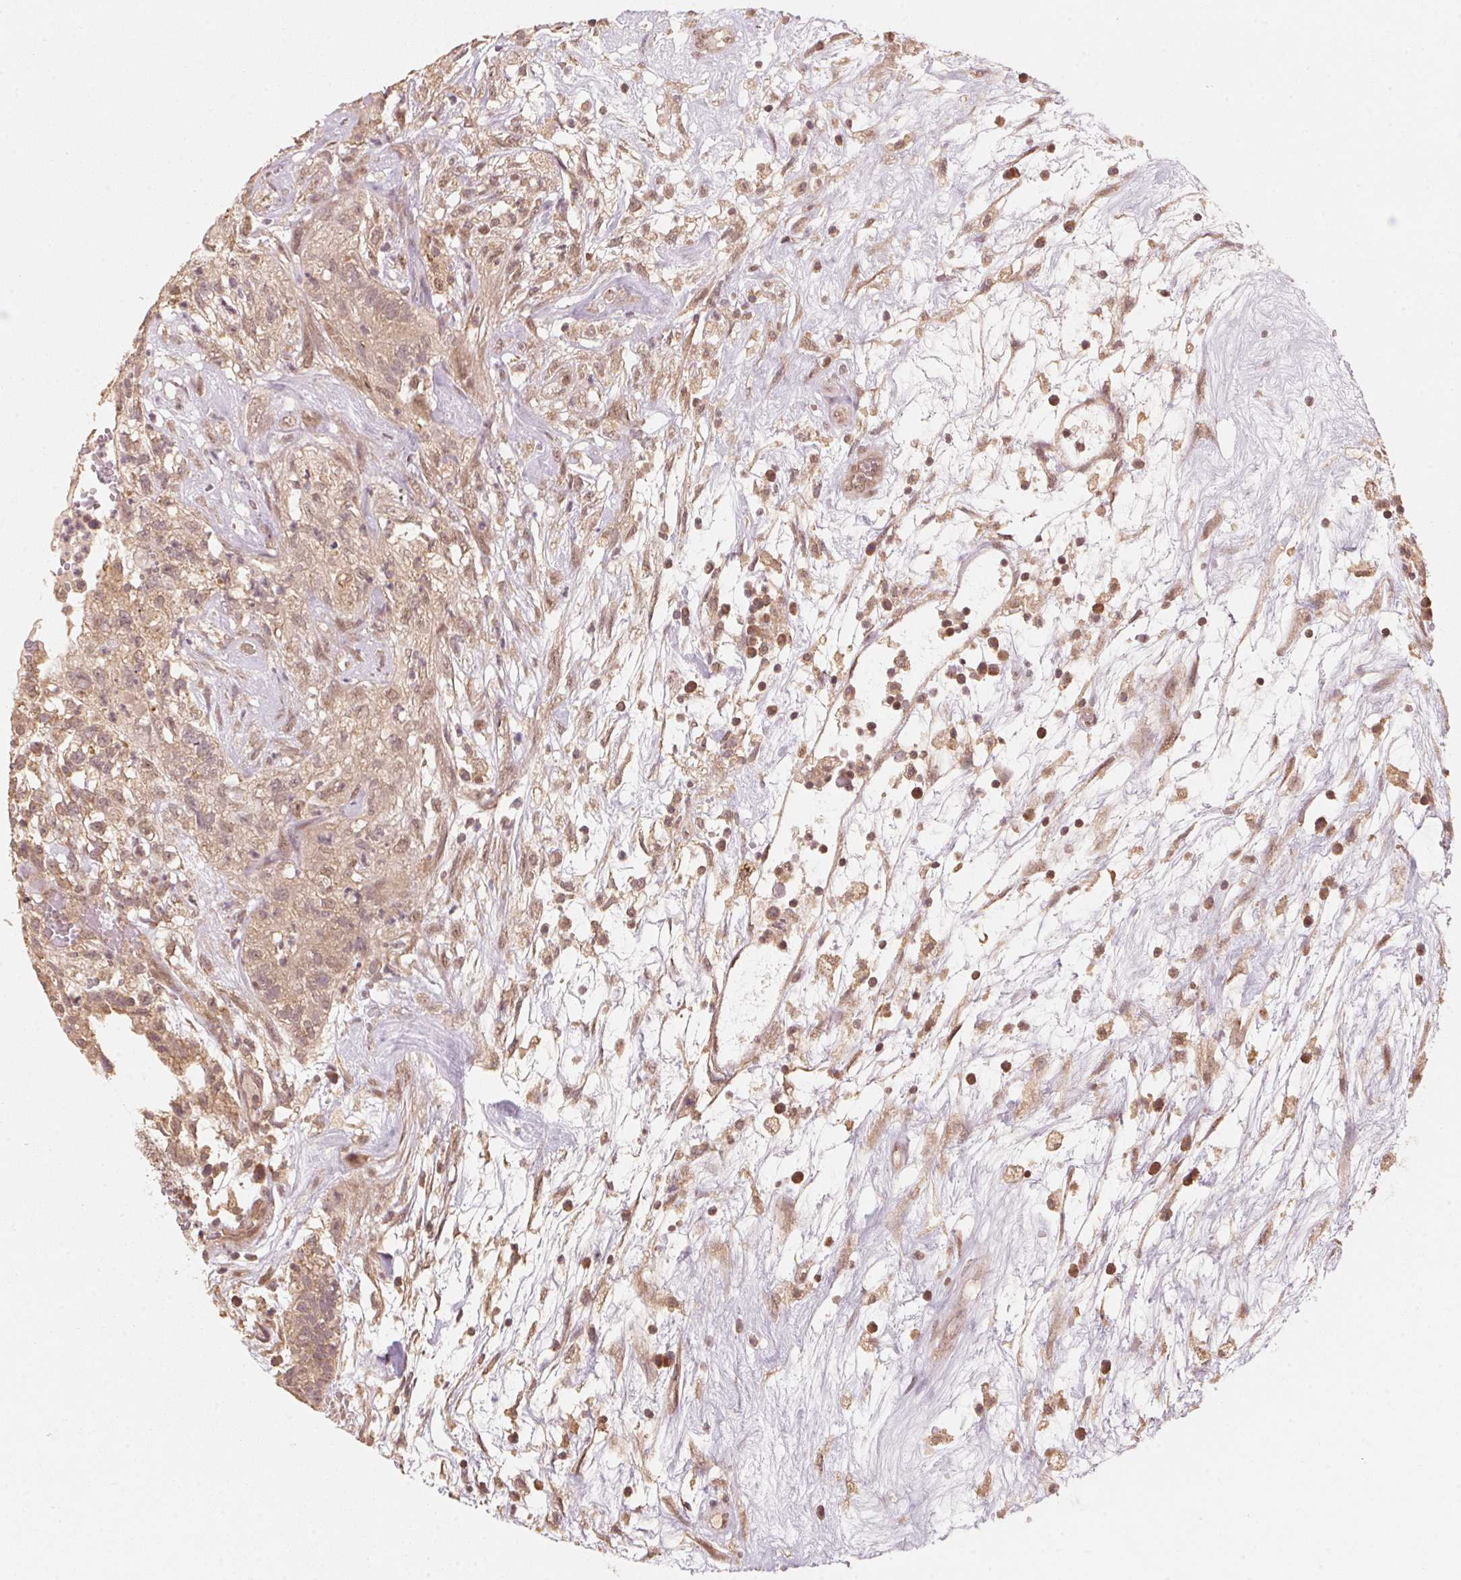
{"staining": {"intensity": "weak", "quantity": ">75%", "location": "cytoplasmic/membranous,nuclear"}, "tissue": "testis cancer", "cell_type": "Tumor cells", "image_type": "cancer", "snomed": [{"axis": "morphology", "description": "Normal tissue, NOS"}, {"axis": "morphology", "description": "Carcinoma, Embryonal, NOS"}, {"axis": "topography", "description": "Testis"}], "caption": "Protein analysis of testis cancer (embryonal carcinoma) tissue demonstrates weak cytoplasmic/membranous and nuclear staining in approximately >75% of tumor cells.", "gene": "C2orf73", "patient": {"sex": "male", "age": 32}}